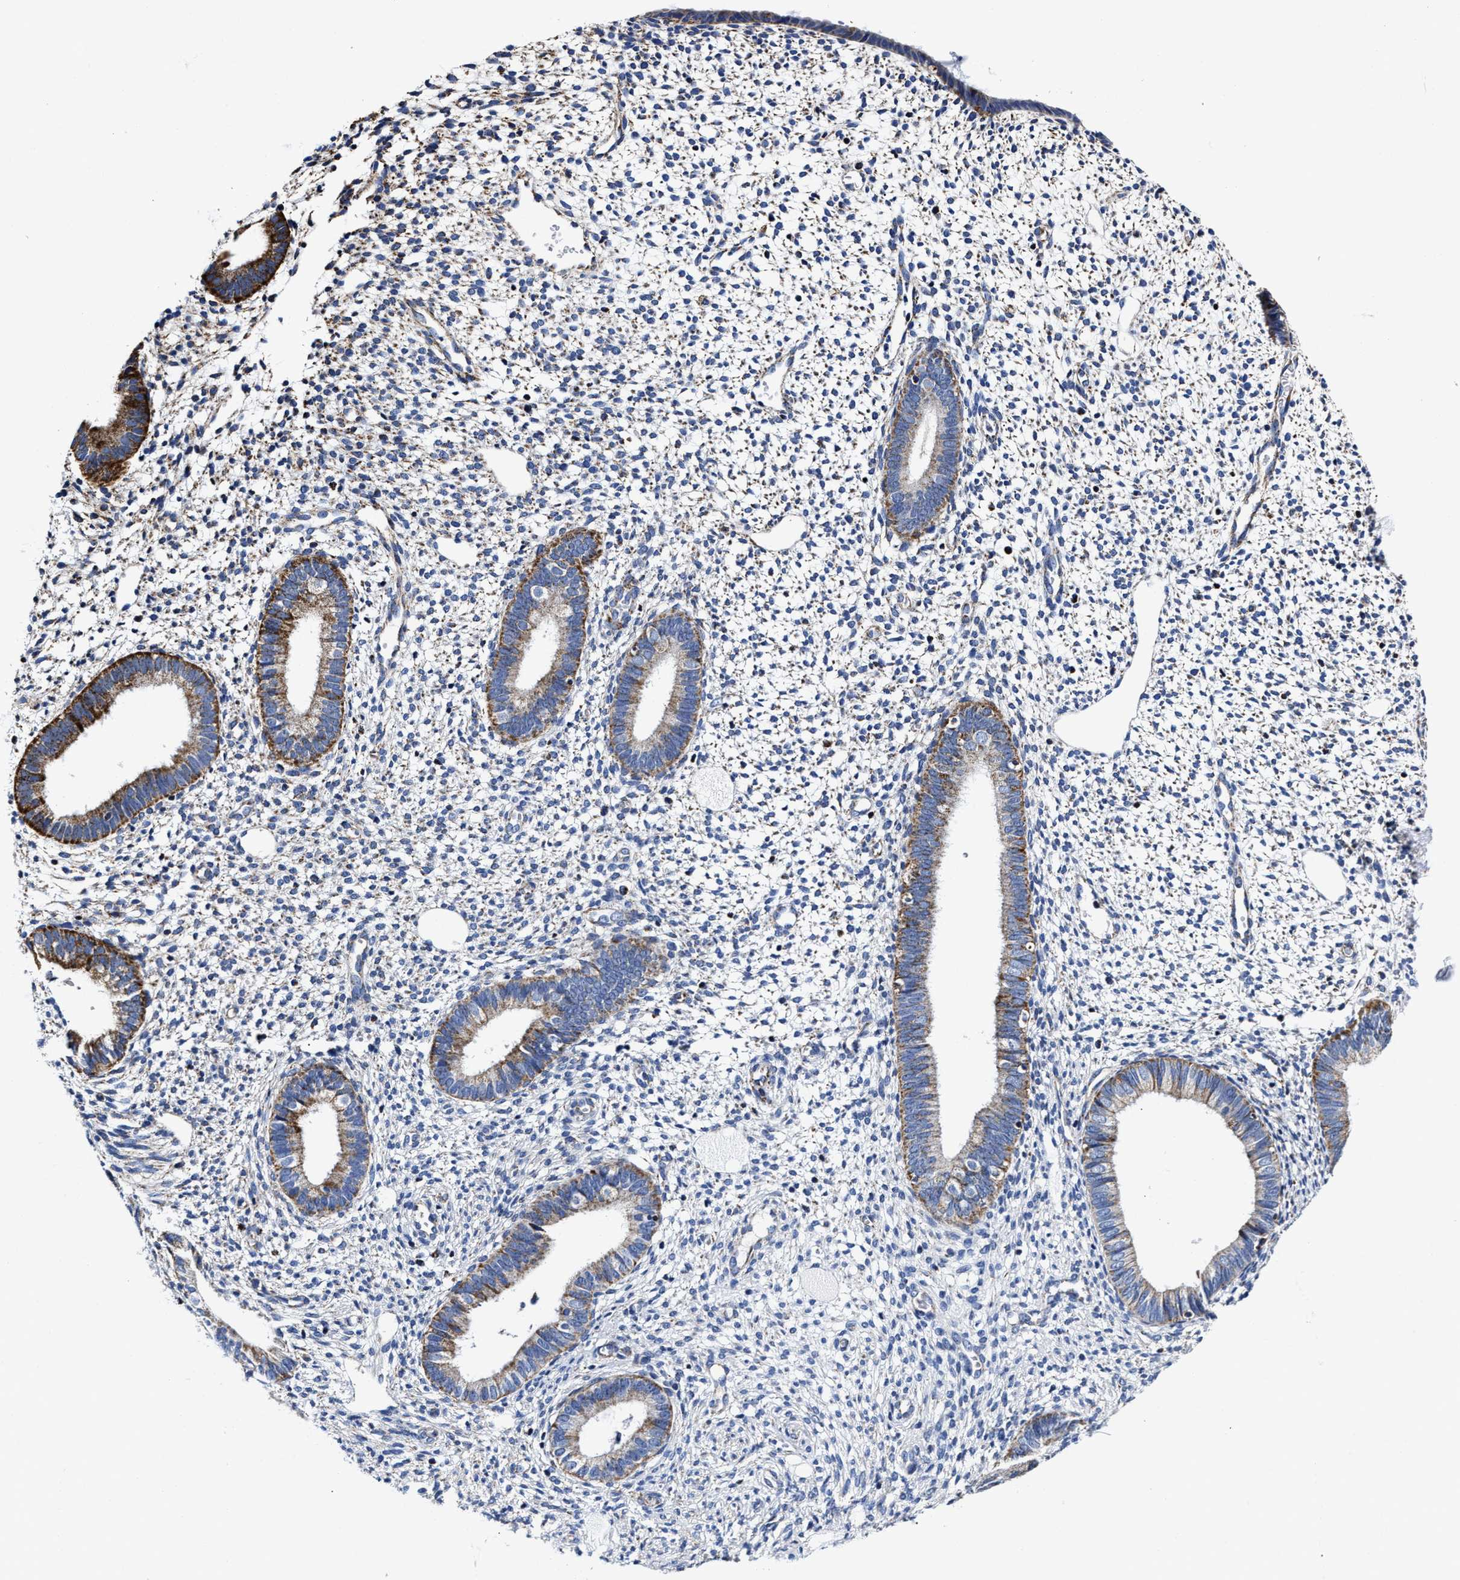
{"staining": {"intensity": "weak", "quantity": "<25%", "location": "cytoplasmic/membranous"}, "tissue": "endometrium", "cell_type": "Cells in endometrial stroma", "image_type": "normal", "snomed": [{"axis": "morphology", "description": "Normal tissue, NOS"}, {"axis": "topography", "description": "Endometrium"}], "caption": "Histopathology image shows no significant protein positivity in cells in endometrial stroma of normal endometrium. The staining is performed using DAB brown chromogen with nuclei counter-stained in using hematoxylin.", "gene": "HINT2", "patient": {"sex": "female", "age": 46}}